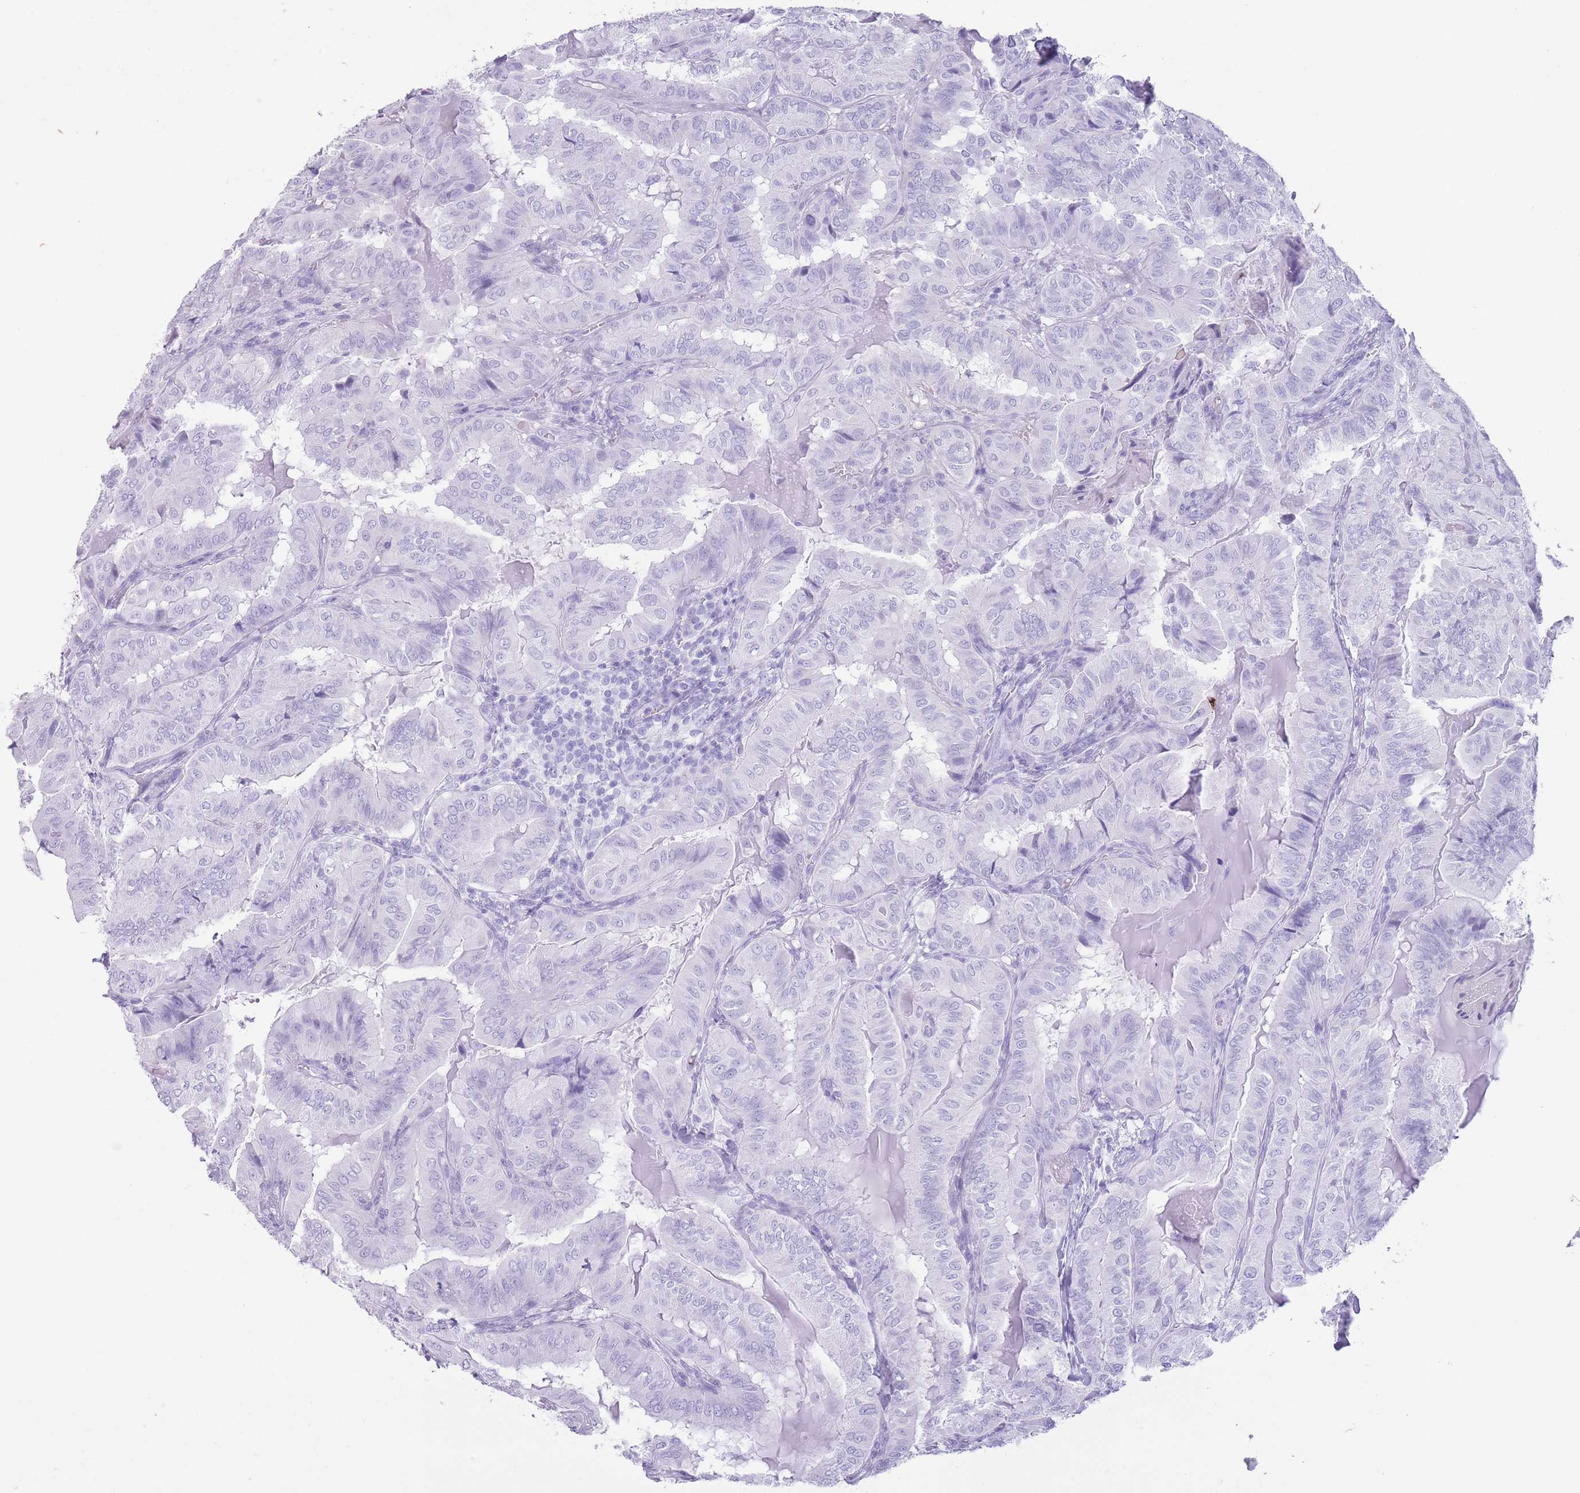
{"staining": {"intensity": "negative", "quantity": "none", "location": "none"}, "tissue": "thyroid cancer", "cell_type": "Tumor cells", "image_type": "cancer", "snomed": [{"axis": "morphology", "description": "Papillary adenocarcinoma, NOS"}, {"axis": "topography", "description": "Thyroid gland"}], "caption": "Tumor cells are negative for brown protein staining in papillary adenocarcinoma (thyroid).", "gene": "OR4F21", "patient": {"sex": "female", "age": 68}}